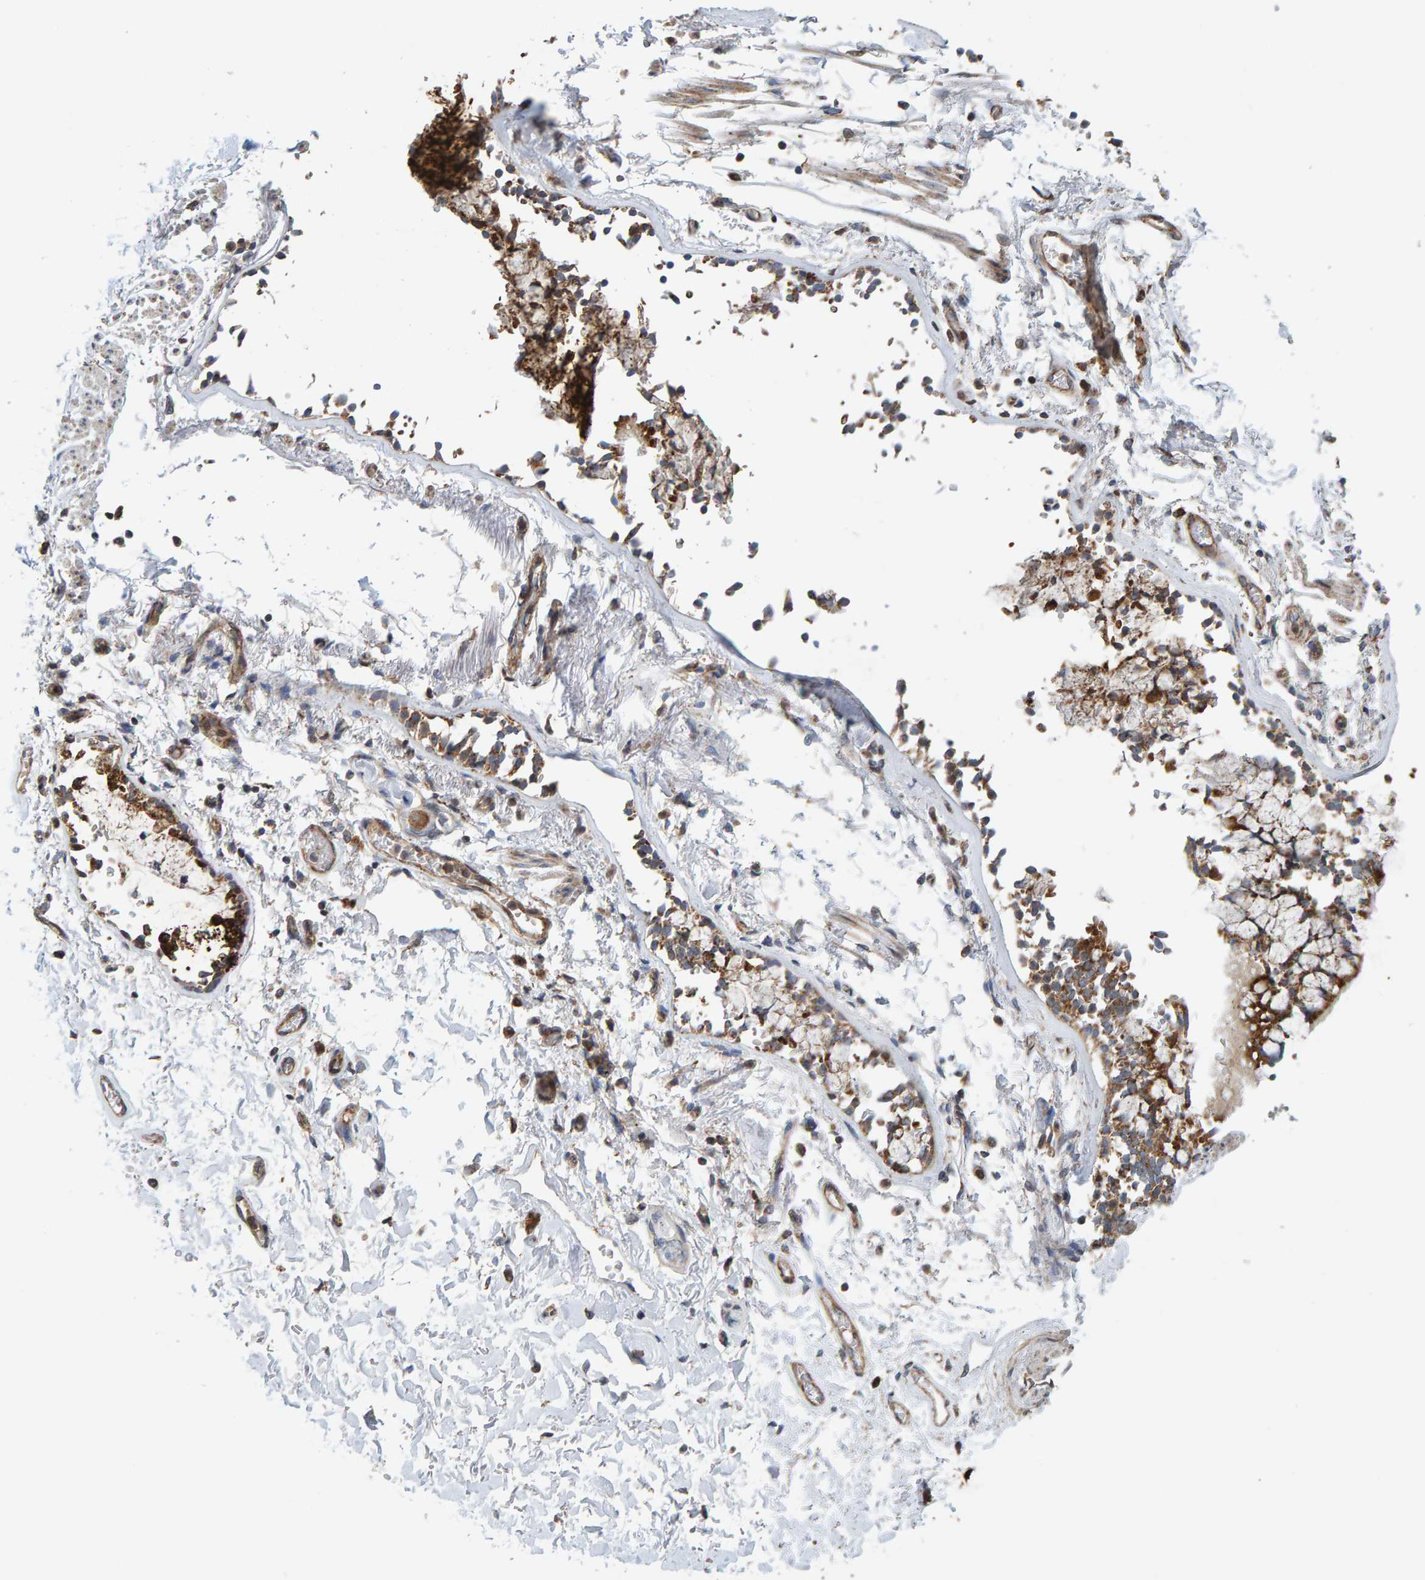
{"staining": {"intensity": "moderate", "quantity": ">75%", "location": "cytoplasmic/membranous"}, "tissue": "soft tissue", "cell_type": "Fibroblasts", "image_type": "normal", "snomed": [{"axis": "morphology", "description": "Normal tissue, NOS"}, {"axis": "topography", "description": "Cartilage tissue"}, {"axis": "topography", "description": "Lung"}], "caption": "Approximately >75% of fibroblasts in benign soft tissue demonstrate moderate cytoplasmic/membranous protein positivity as visualized by brown immunohistochemical staining.", "gene": "MRPL45", "patient": {"sex": "female", "age": 77}}